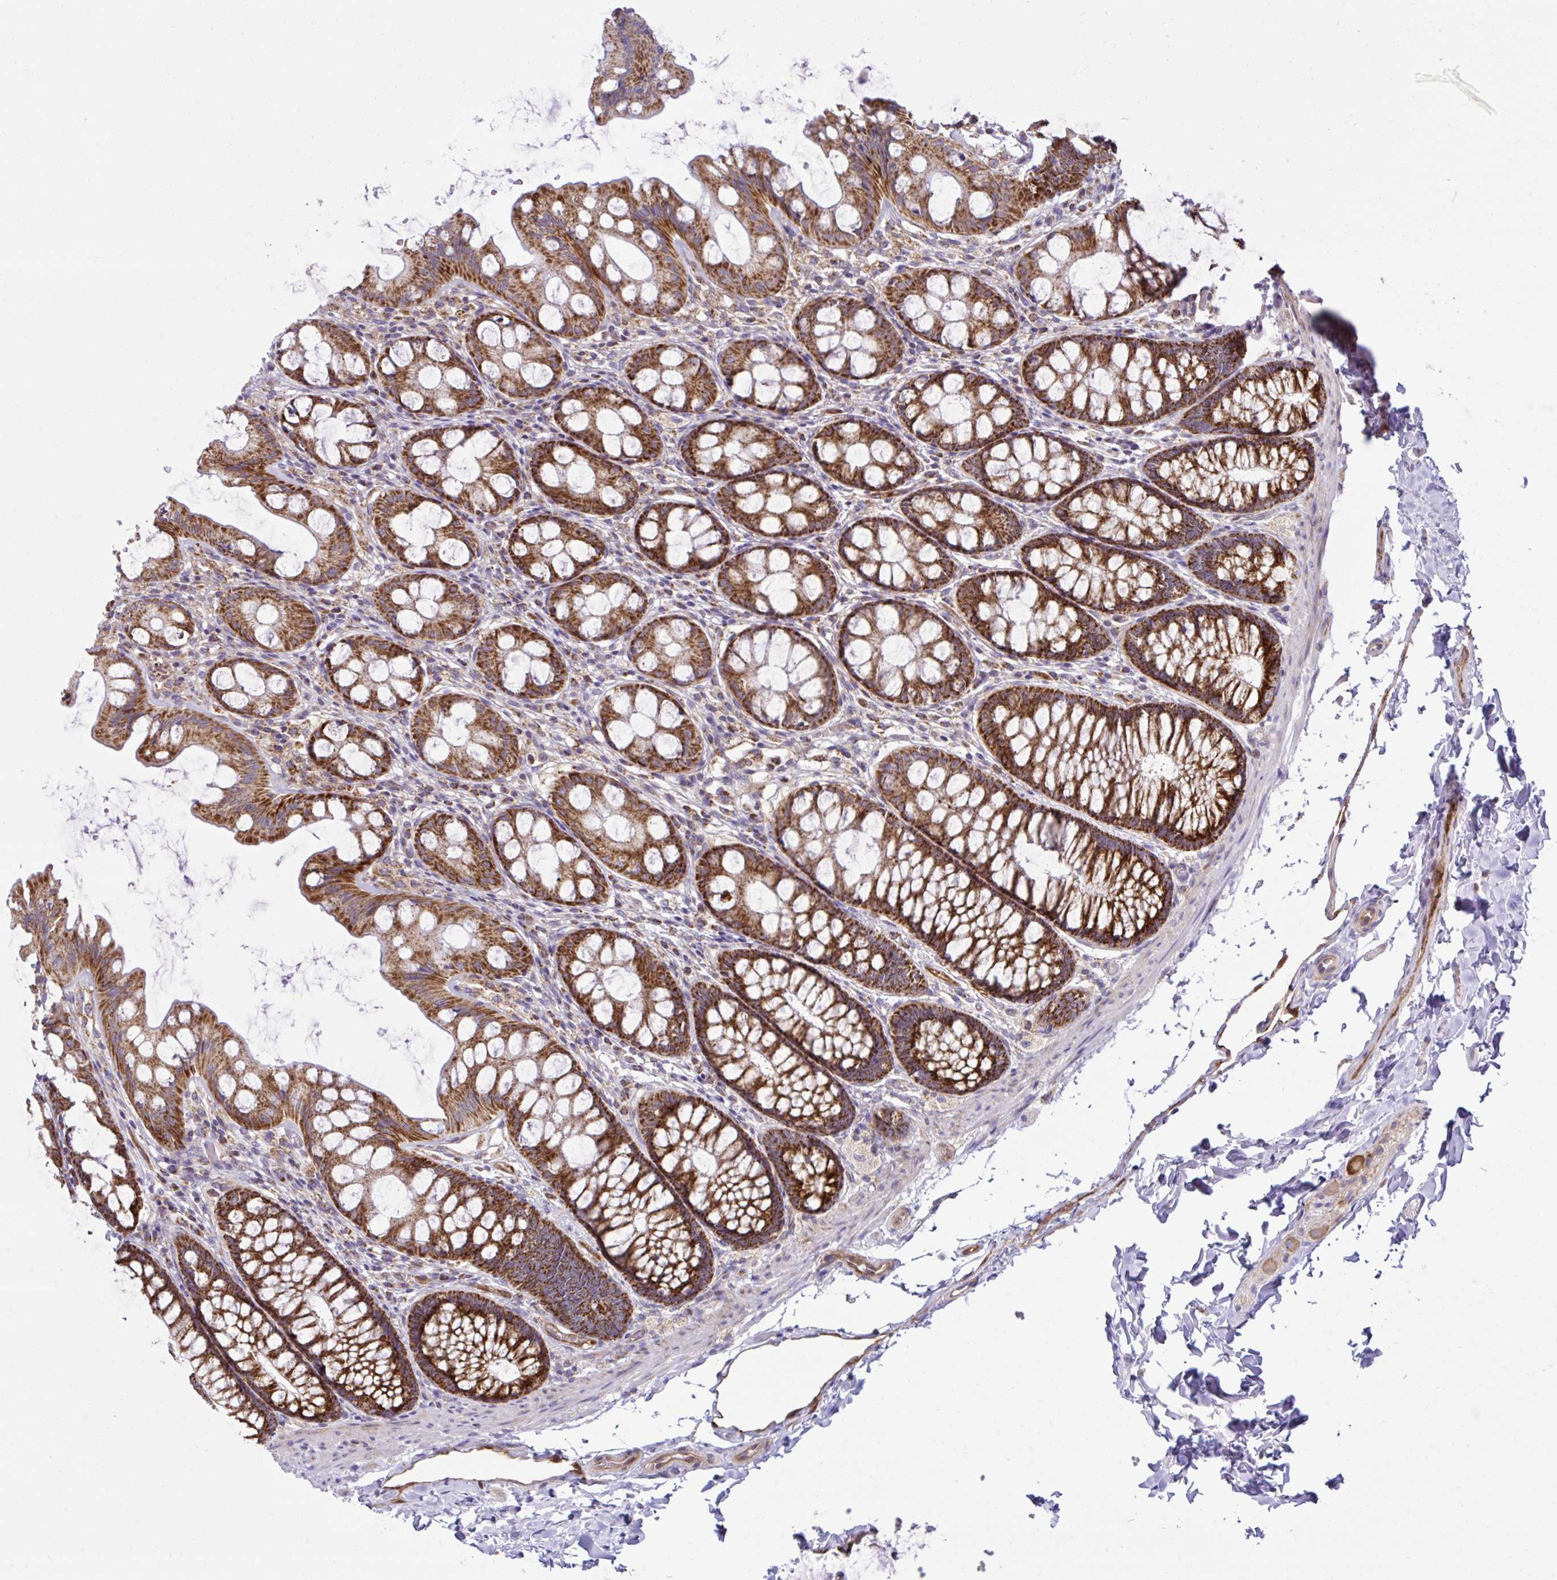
{"staining": {"intensity": "moderate", "quantity": ">75%", "location": "cytoplasmic/membranous"}, "tissue": "colon", "cell_type": "Endothelial cells", "image_type": "normal", "snomed": [{"axis": "morphology", "description": "Normal tissue, NOS"}, {"axis": "topography", "description": "Colon"}], "caption": "A histopathology image of colon stained for a protein shows moderate cytoplasmic/membranous brown staining in endothelial cells.", "gene": "LIMS1", "patient": {"sex": "male", "age": 47}}